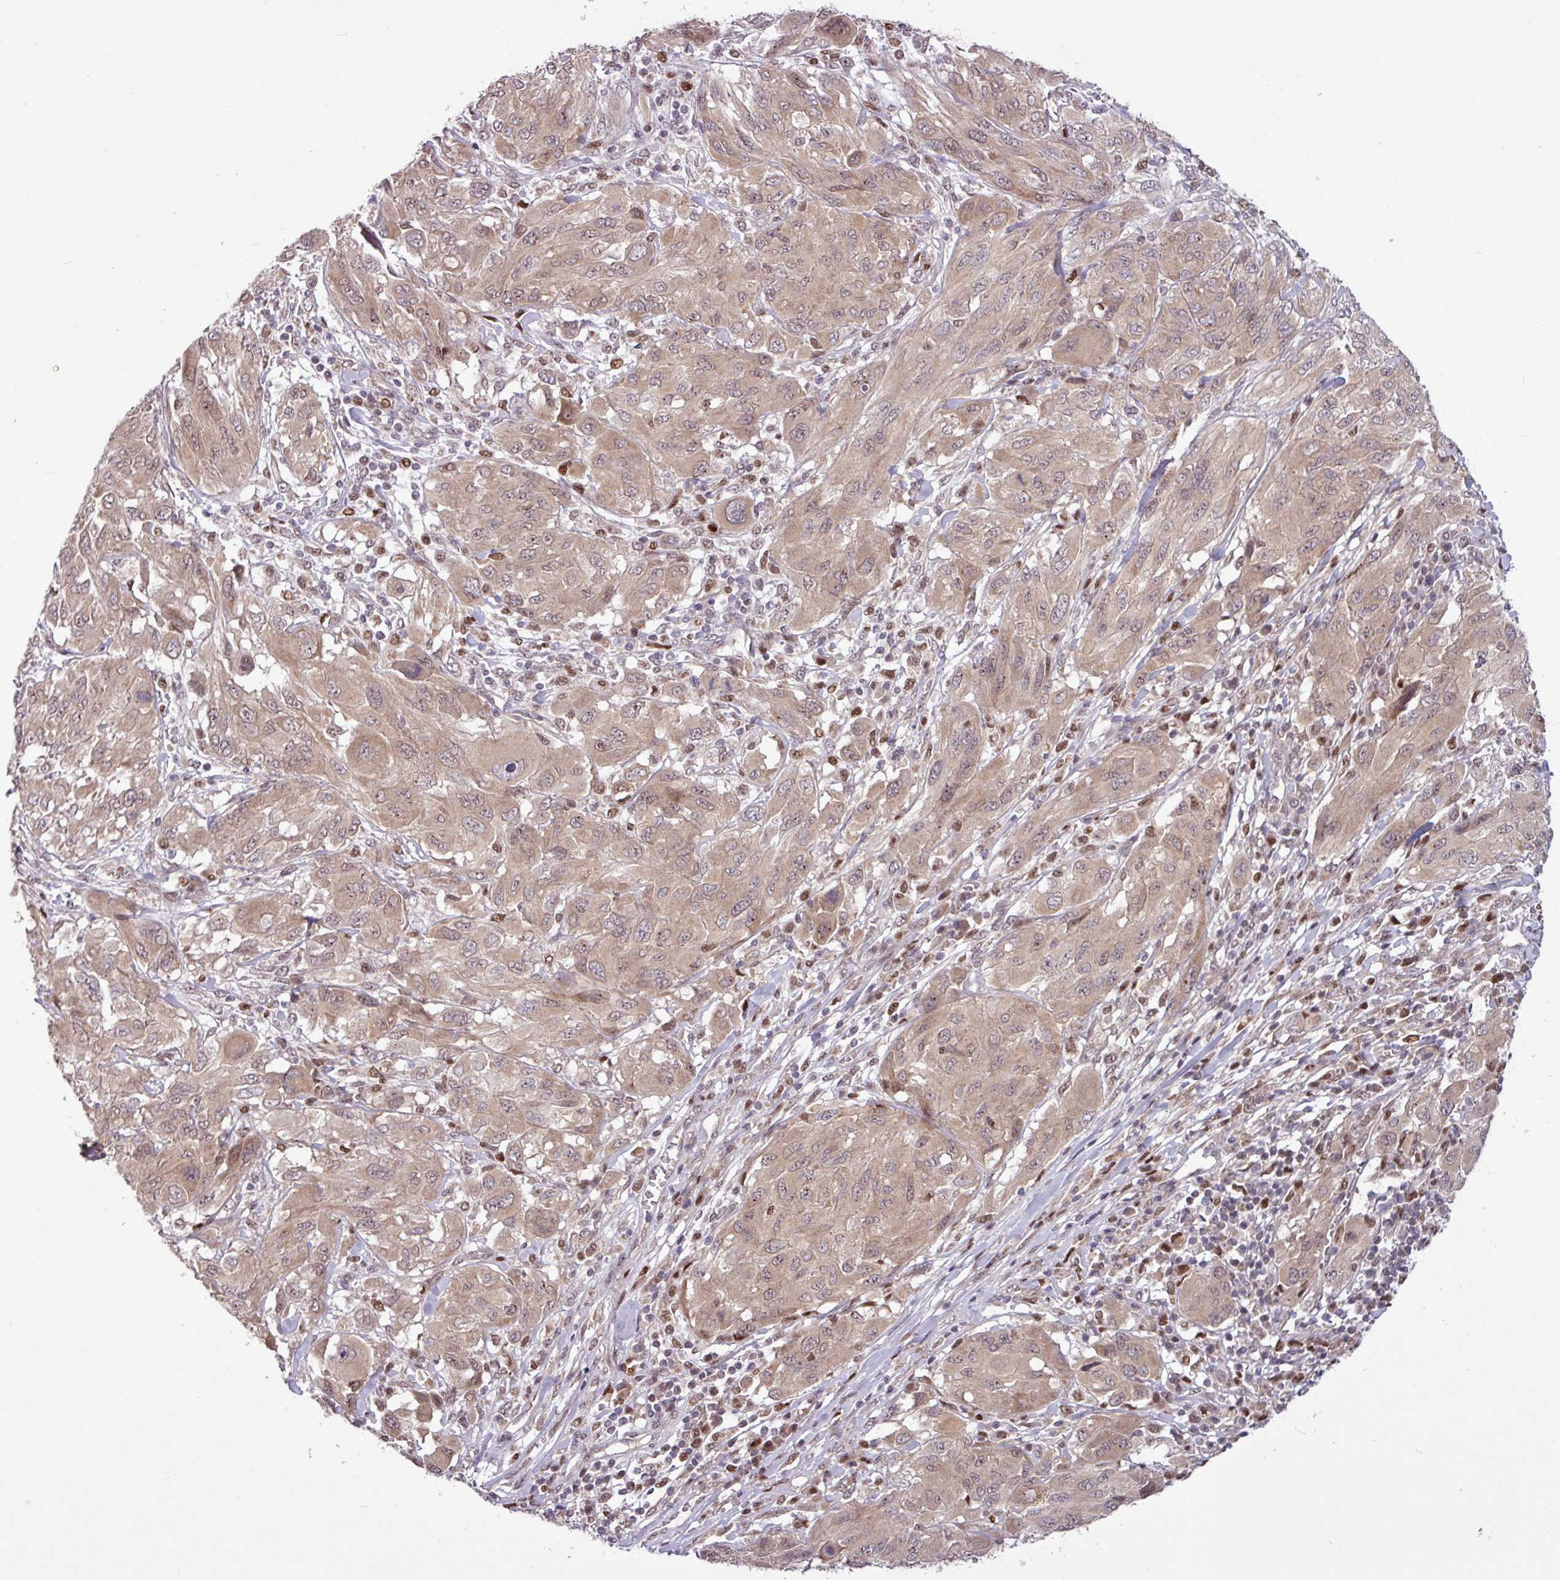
{"staining": {"intensity": "moderate", "quantity": ">75%", "location": "cytoplasmic/membranous,nuclear"}, "tissue": "melanoma", "cell_type": "Tumor cells", "image_type": "cancer", "snomed": [{"axis": "morphology", "description": "Malignant melanoma, NOS"}, {"axis": "topography", "description": "Skin"}], "caption": "This image exhibits IHC staining of human malignant melanoma, with medium moderate cytoplasmic/membranous and nuclear expression in approximately >75% of tumor cells.", "gene": "SKIC2", "patient": {"sex": "female", "age": 91}}